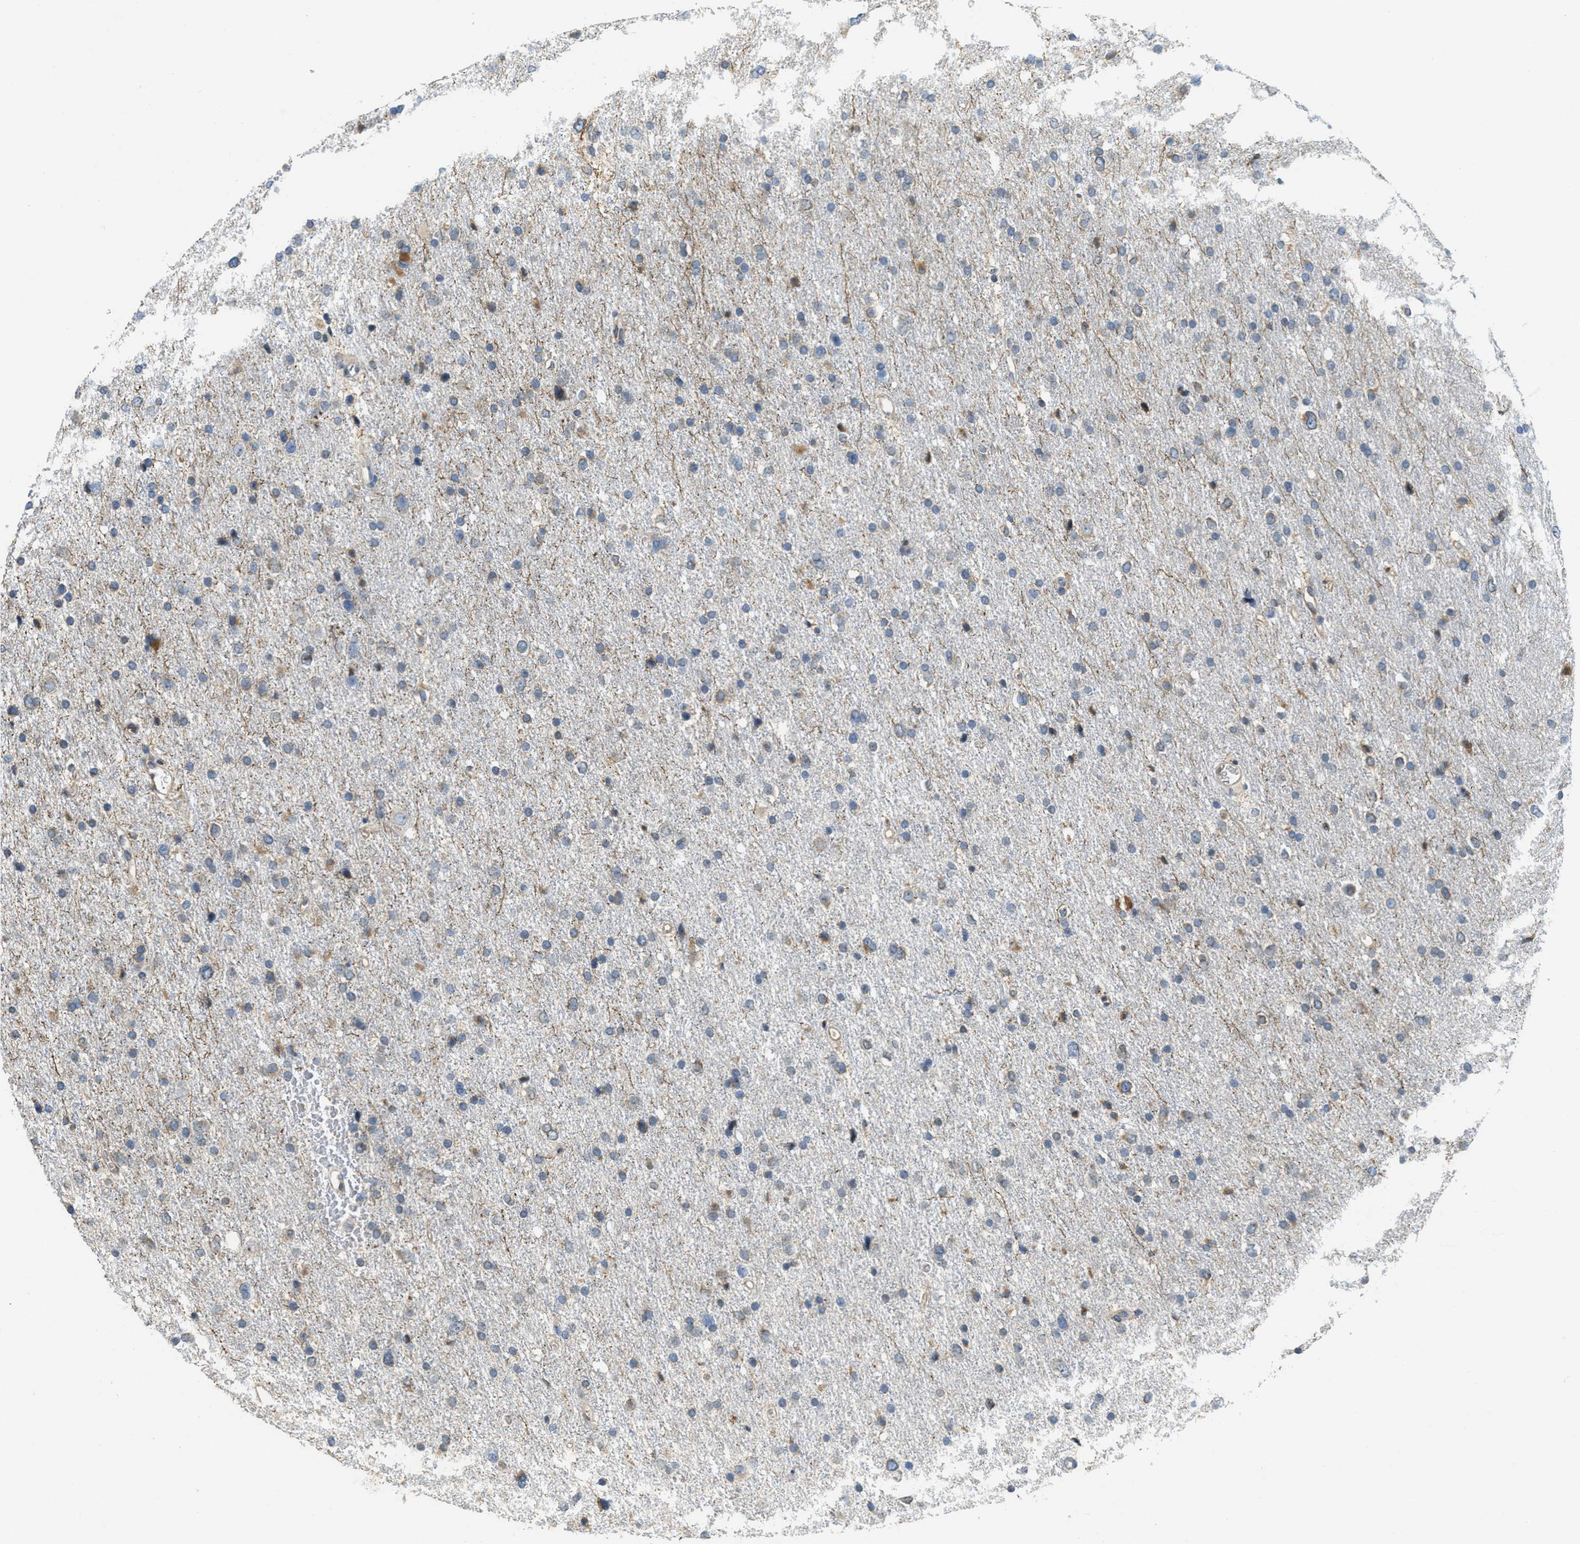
{"staining": {"intensity": "moderate", "quantity": "<25%", "location": "cytoplasmic/membranous"}, "tissue": "glioma", "cell_type": "Tumor cells", "image_type": "cancer", "snomed": [{"axis": "morphology", "description": "Glioma, malignant, Low grade"}, {"axis": "topography", "description": "Brain"}], "caption": "Tumor cells exhibit low levels of moderate cytoplasmic/membranous positivity in approximately <25% of cells in glioma.", "gene": "MPDU1", "patient": {"sex": "female", "age": 37}}